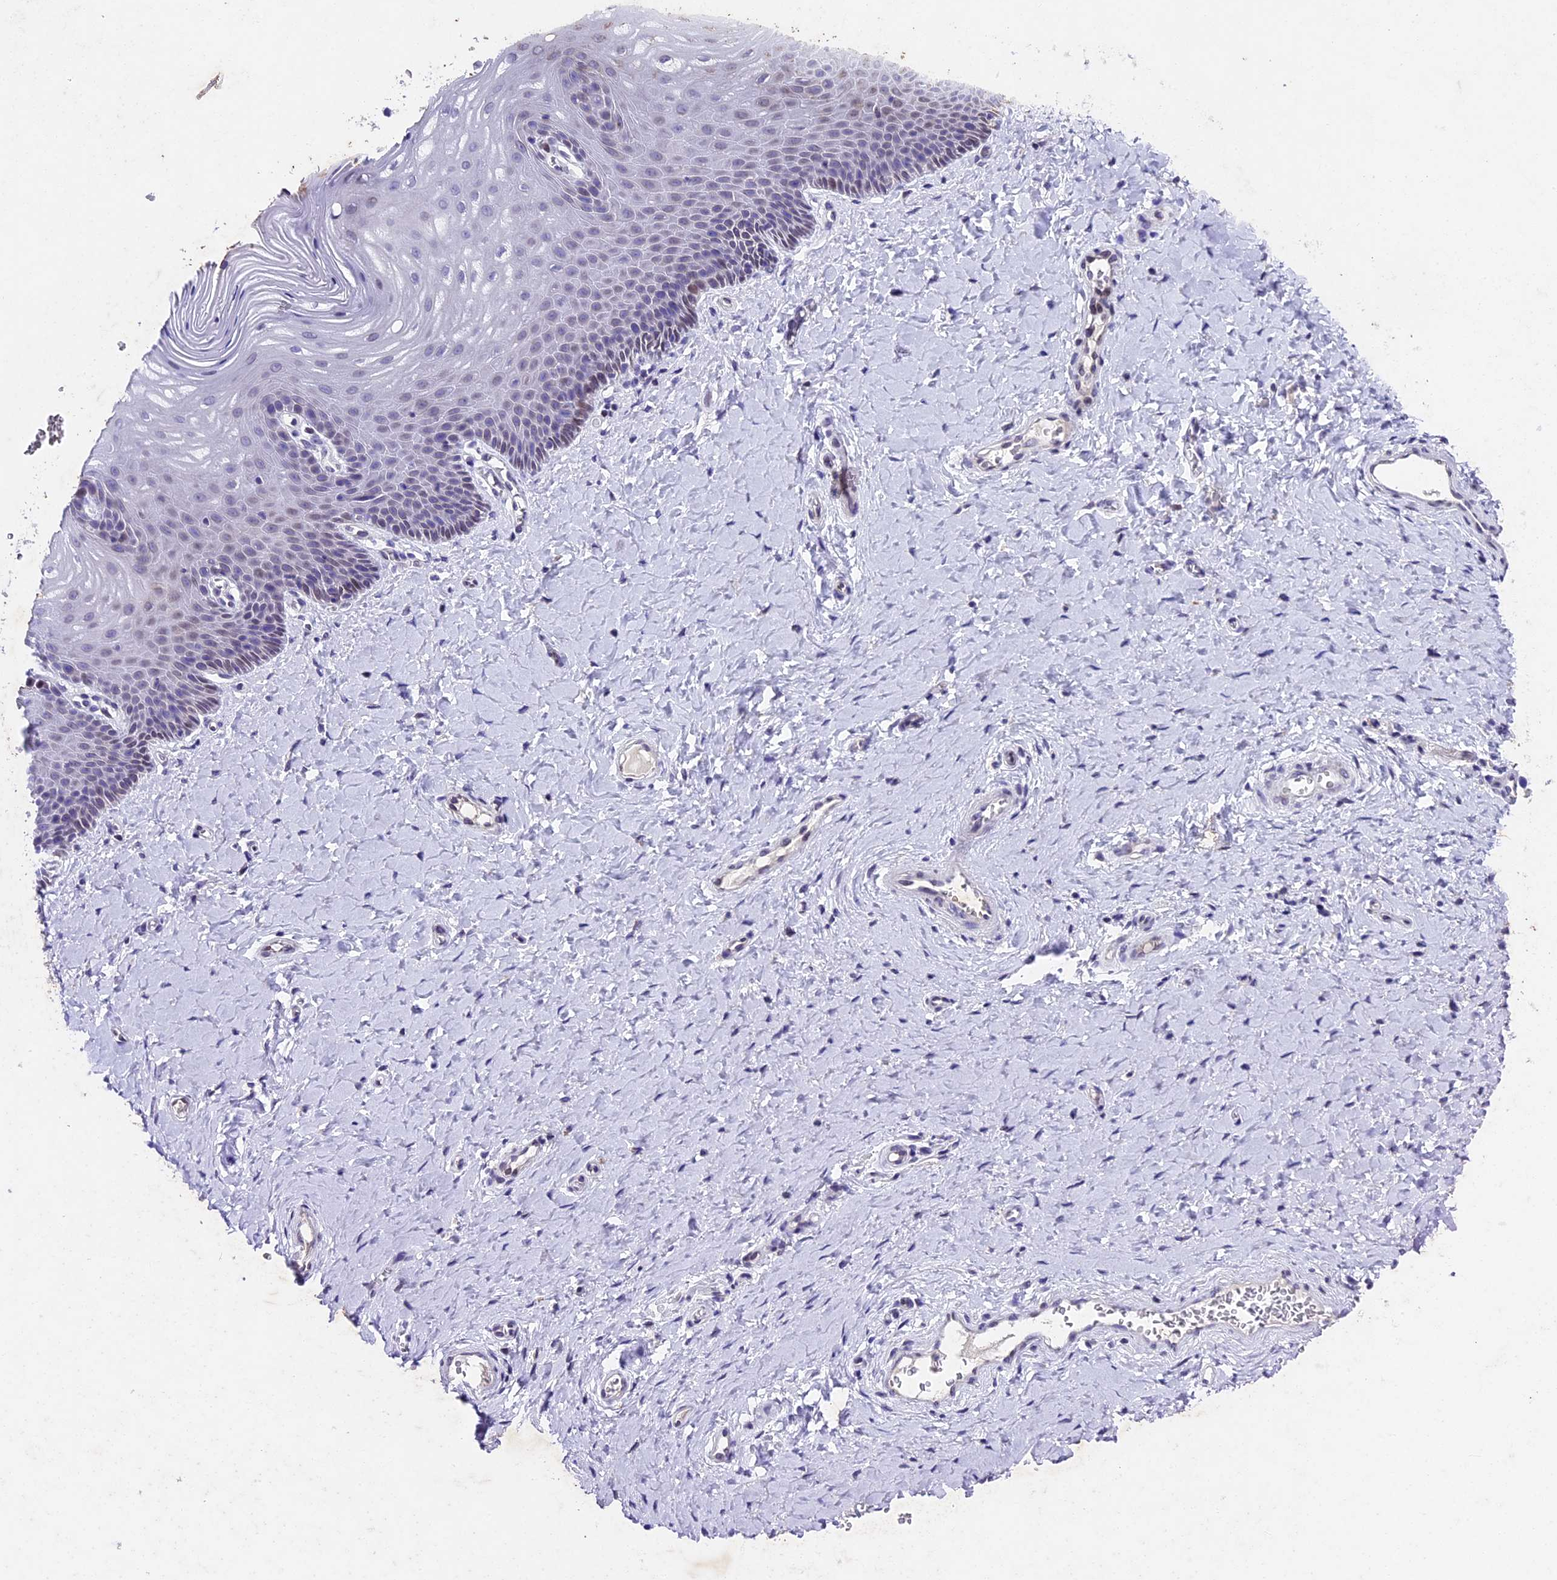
{"staining": {"intensity": "weak", "quantity": "<25%", "location": "nuclear"}, "tissue": "vagina", "cell_type": "Squamous epithelial cells", "image_type": "normal", "snomed": [{"axis": "morphology", "description": "Normal tissue, NOS"}, {"axis": "topography", "description": "Vagina"}], "caption": "This is an IHC photomicrograph of normal human vagina. There is no expression in squamous epithelial cells.", "gene": "IFT140", "patient": {"sex": "female", "age": 65}}